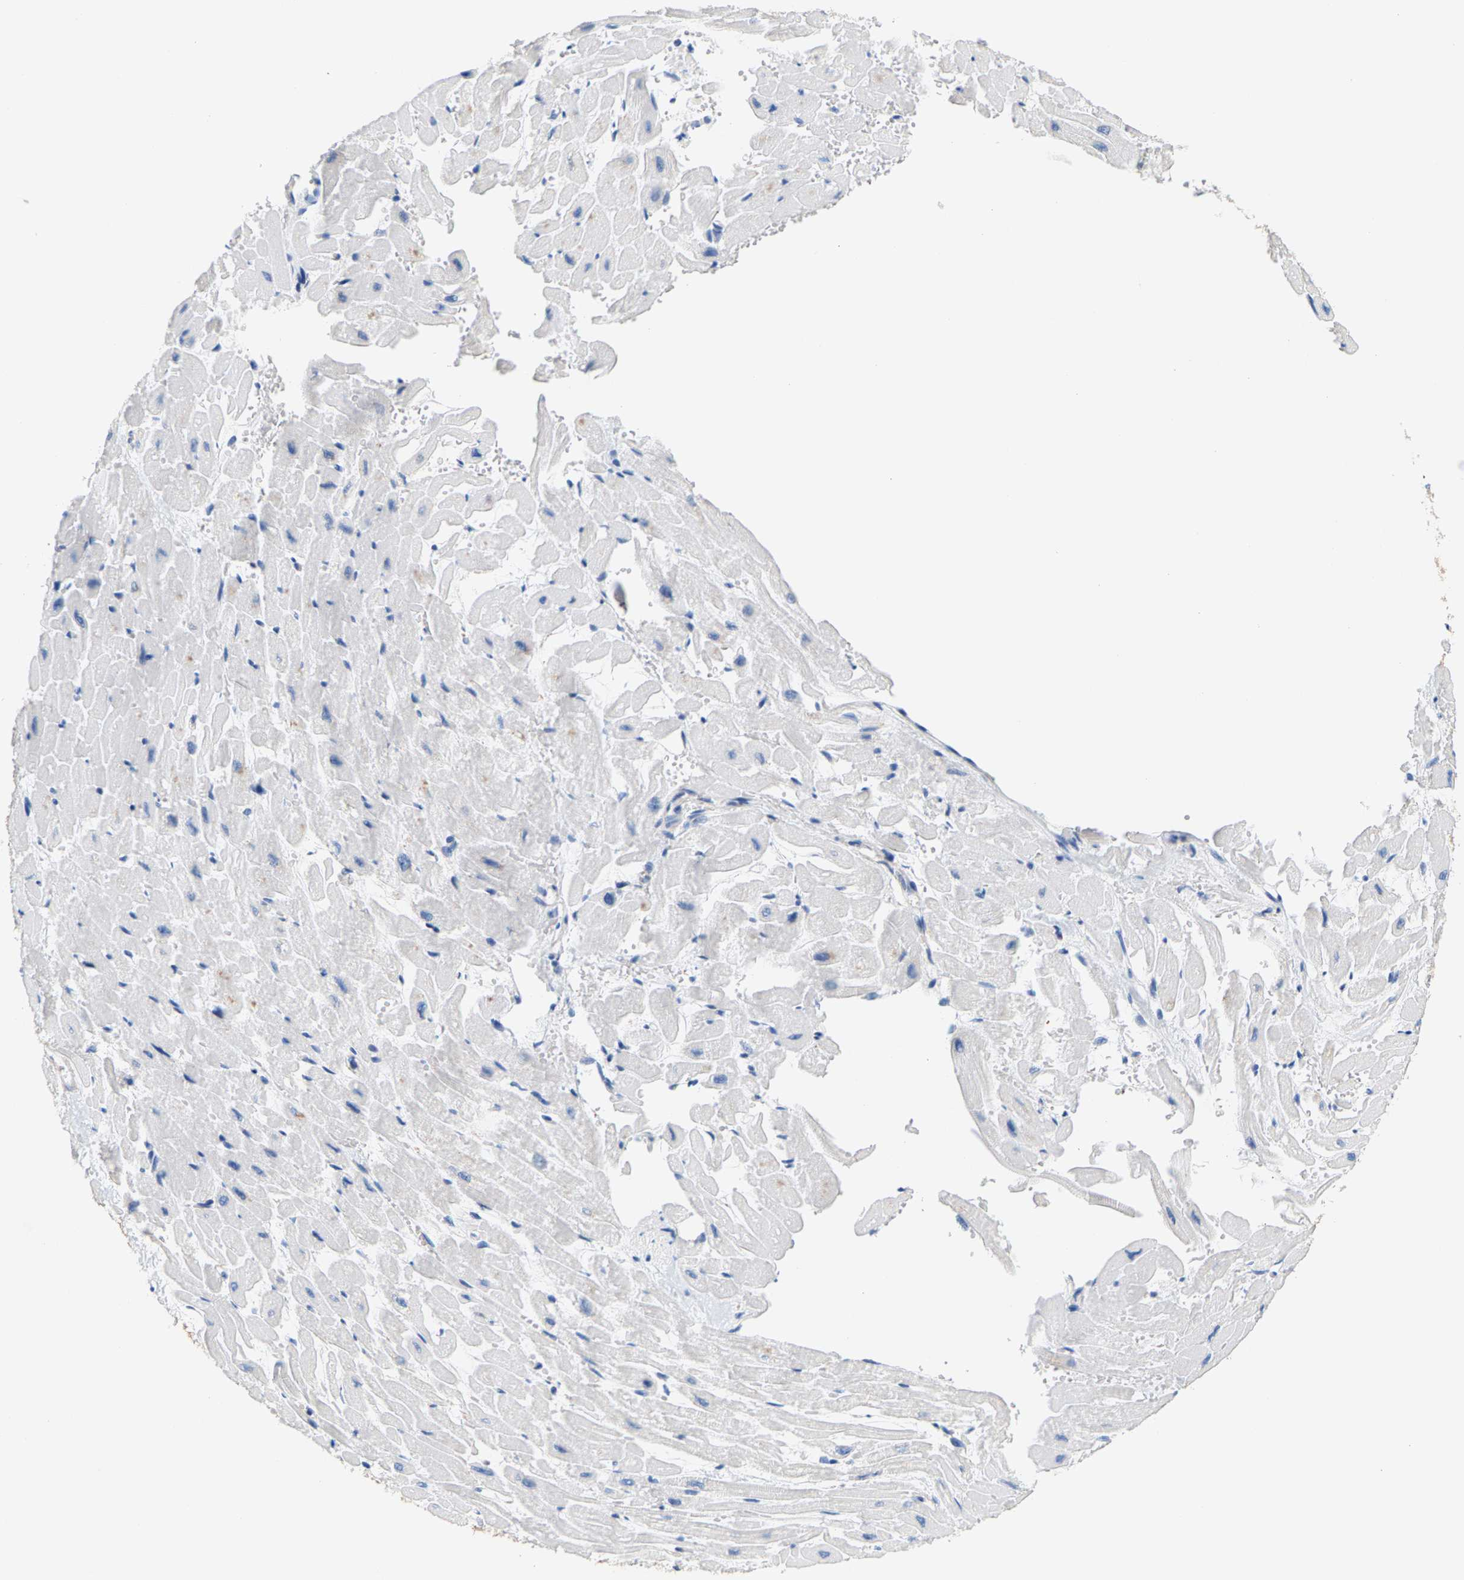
{"staining": {"intensity": "negative", "quantity": "none", "location": "none"}, "tissue": "heart muscle", "cell_type": "Cardiomyocytes", "image_type": "normal", "snomed": [{"axis": "morphology", "description": "Normal tissue, NOS"}, {"axis": "topography", "description": "Heart"}], "caption": "Immunohistochemical staining of normal heart muscle demonstrates no significant expression in cardiomyocytes. Nuclei are stained in blue.", "gene": "SHMT2", "patient": {"sex": "male", "age": 45}}